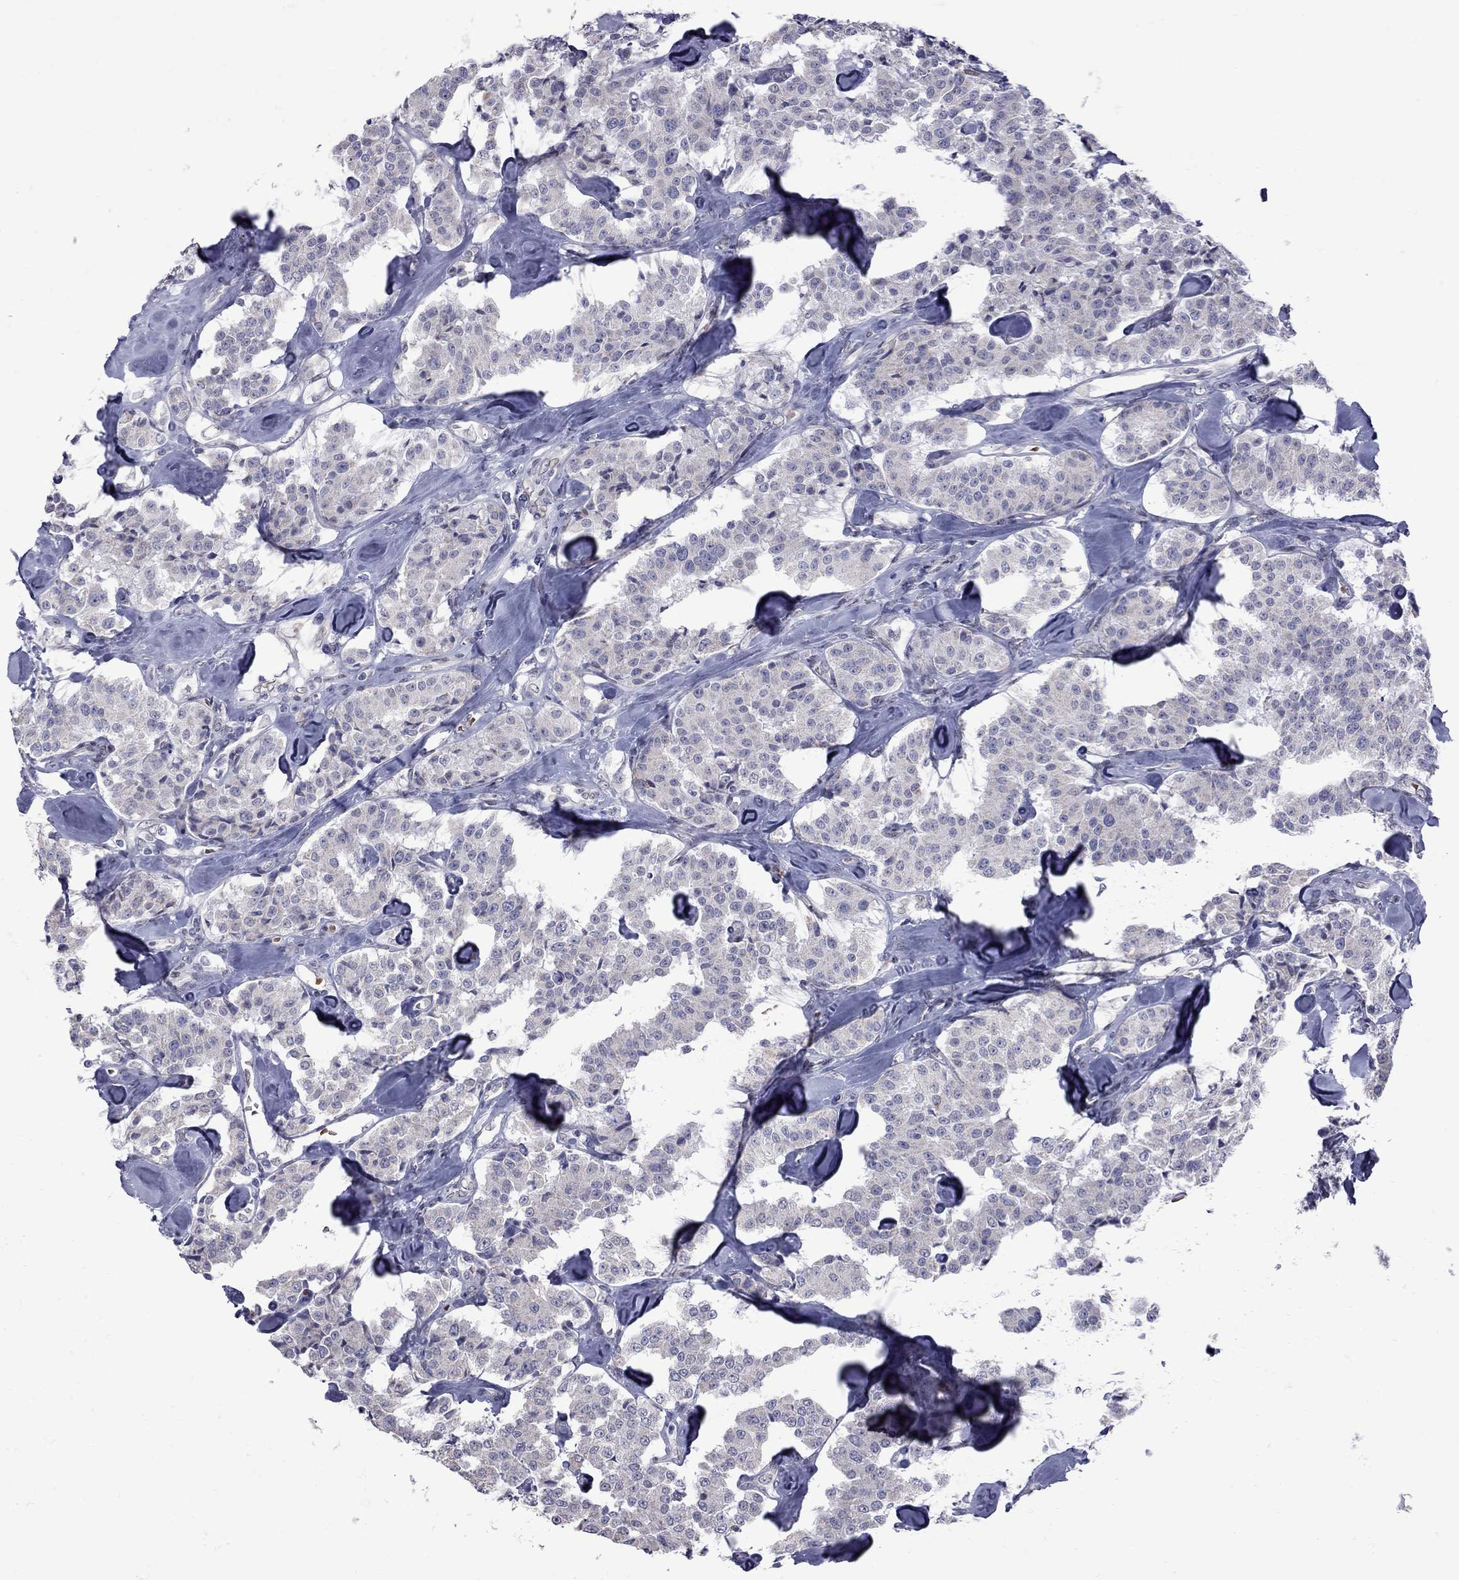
{"staining": {"intensity": "negative", "quantity": "none", "location": "none"}, "tissue": "carcinoid", "cell_type": "Tumor cells", "image_type": "cancer", "snomed": [{"axis": "morphology", "description": "Carcinoid, malignant, NOS"}, {"axis": "topography", "description": "Pancreas"}], "caption": "There is no significant staining in tumor cells of carcinoid (malignant).", "gene": "CLTCL1", "patient": {"sex": "male", "age": 41}}